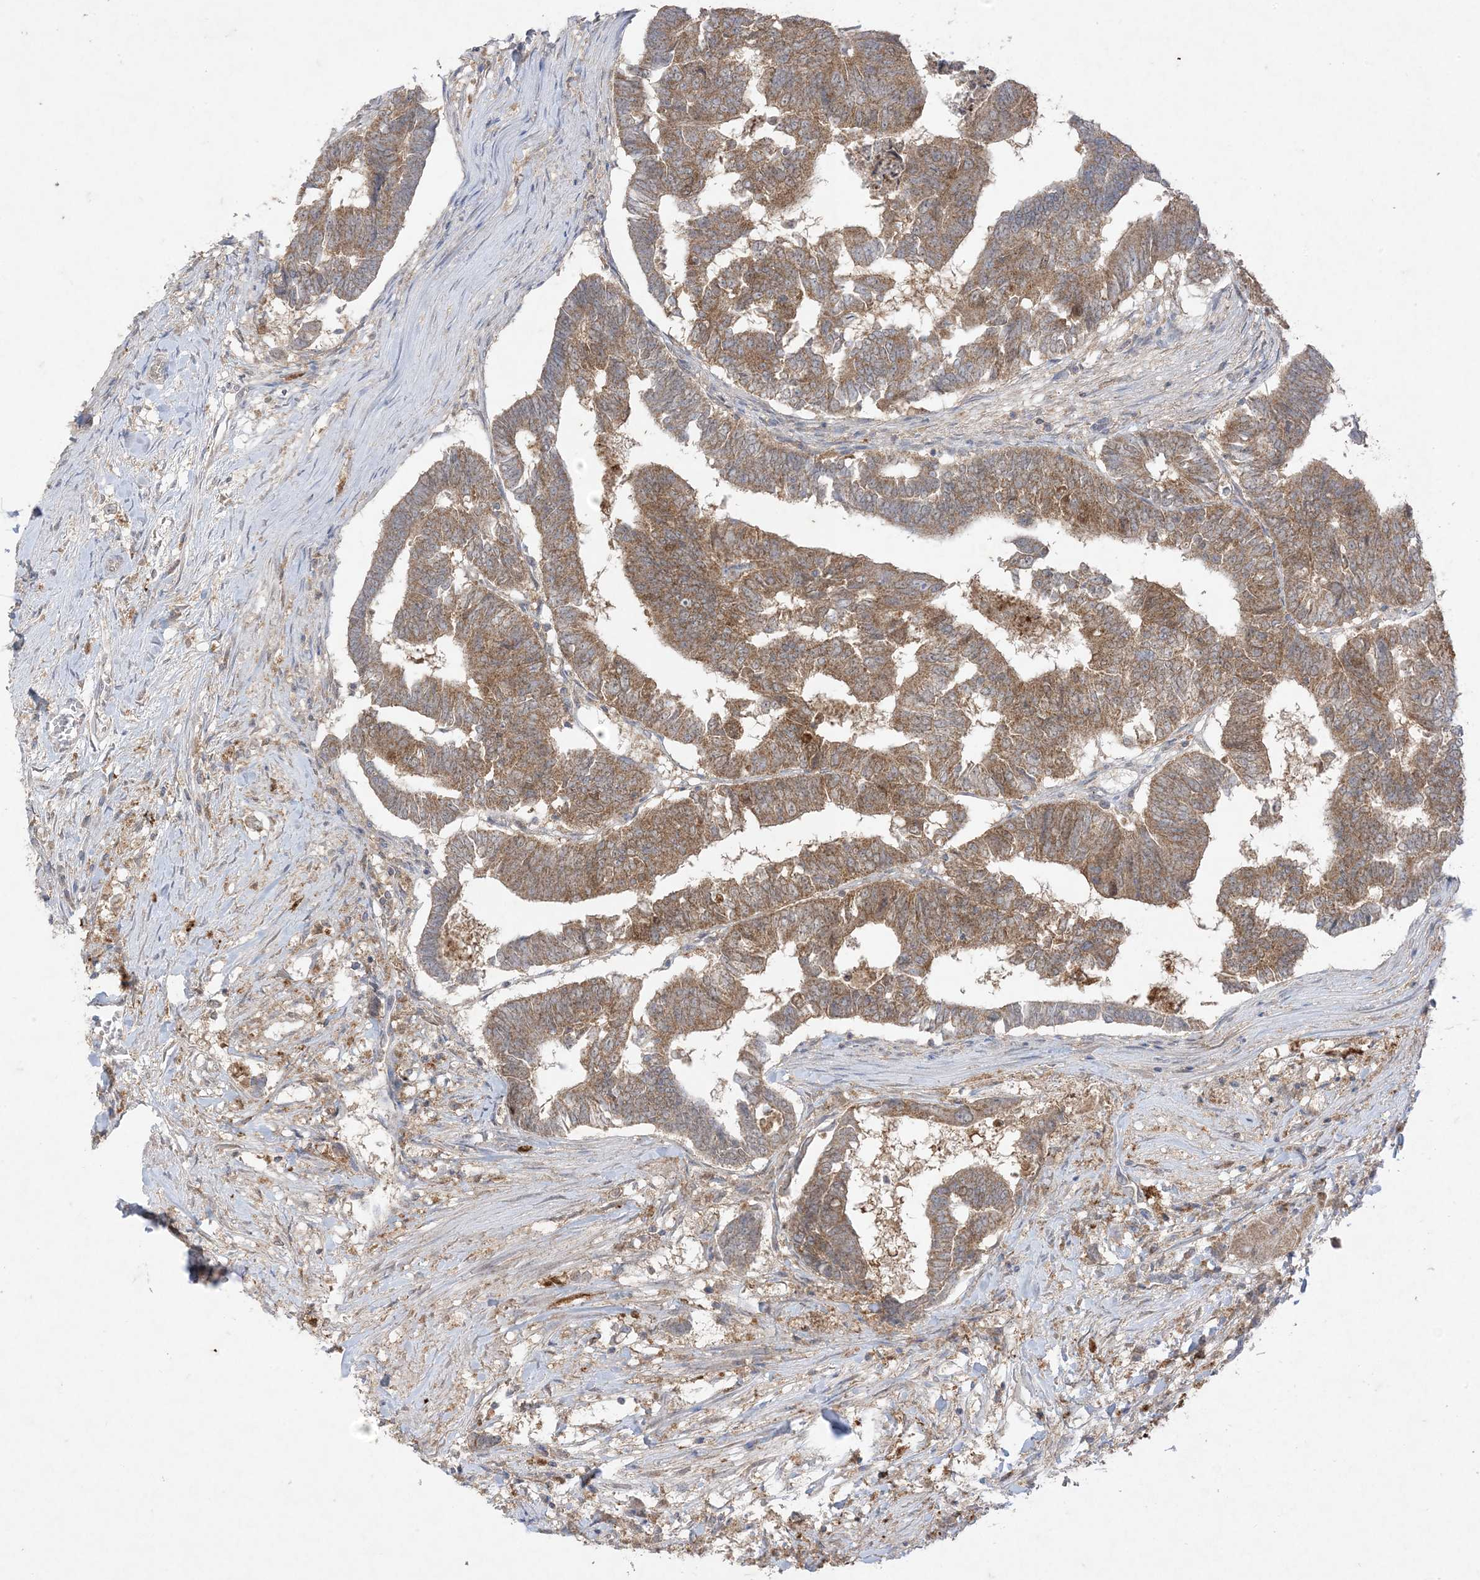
{"staining": {"intensity": "moderate", "quantity": ">75%", "location": "cytoplasmic/membranous"}, "tissue": "colorectal cancer", "cell_type": "Tumor cells", "image_type": "cancer", "snomed": [{"axis": "morphology", "description": "Adenocarcinoma, NOS"}, {"axis": "topography", "description": "Rectum"}], "caption": "A high-resolution image shows immunohistochemistry staining of colorectal cancer, which exhibits moderate cytoplasmic/membranous expression in approximately >75% of tumor cells. (Brightfield microscopy of DAB IHC at high magnification).", "gene": "UBE2C", "patient": {"sex": "female", "age": 65}}